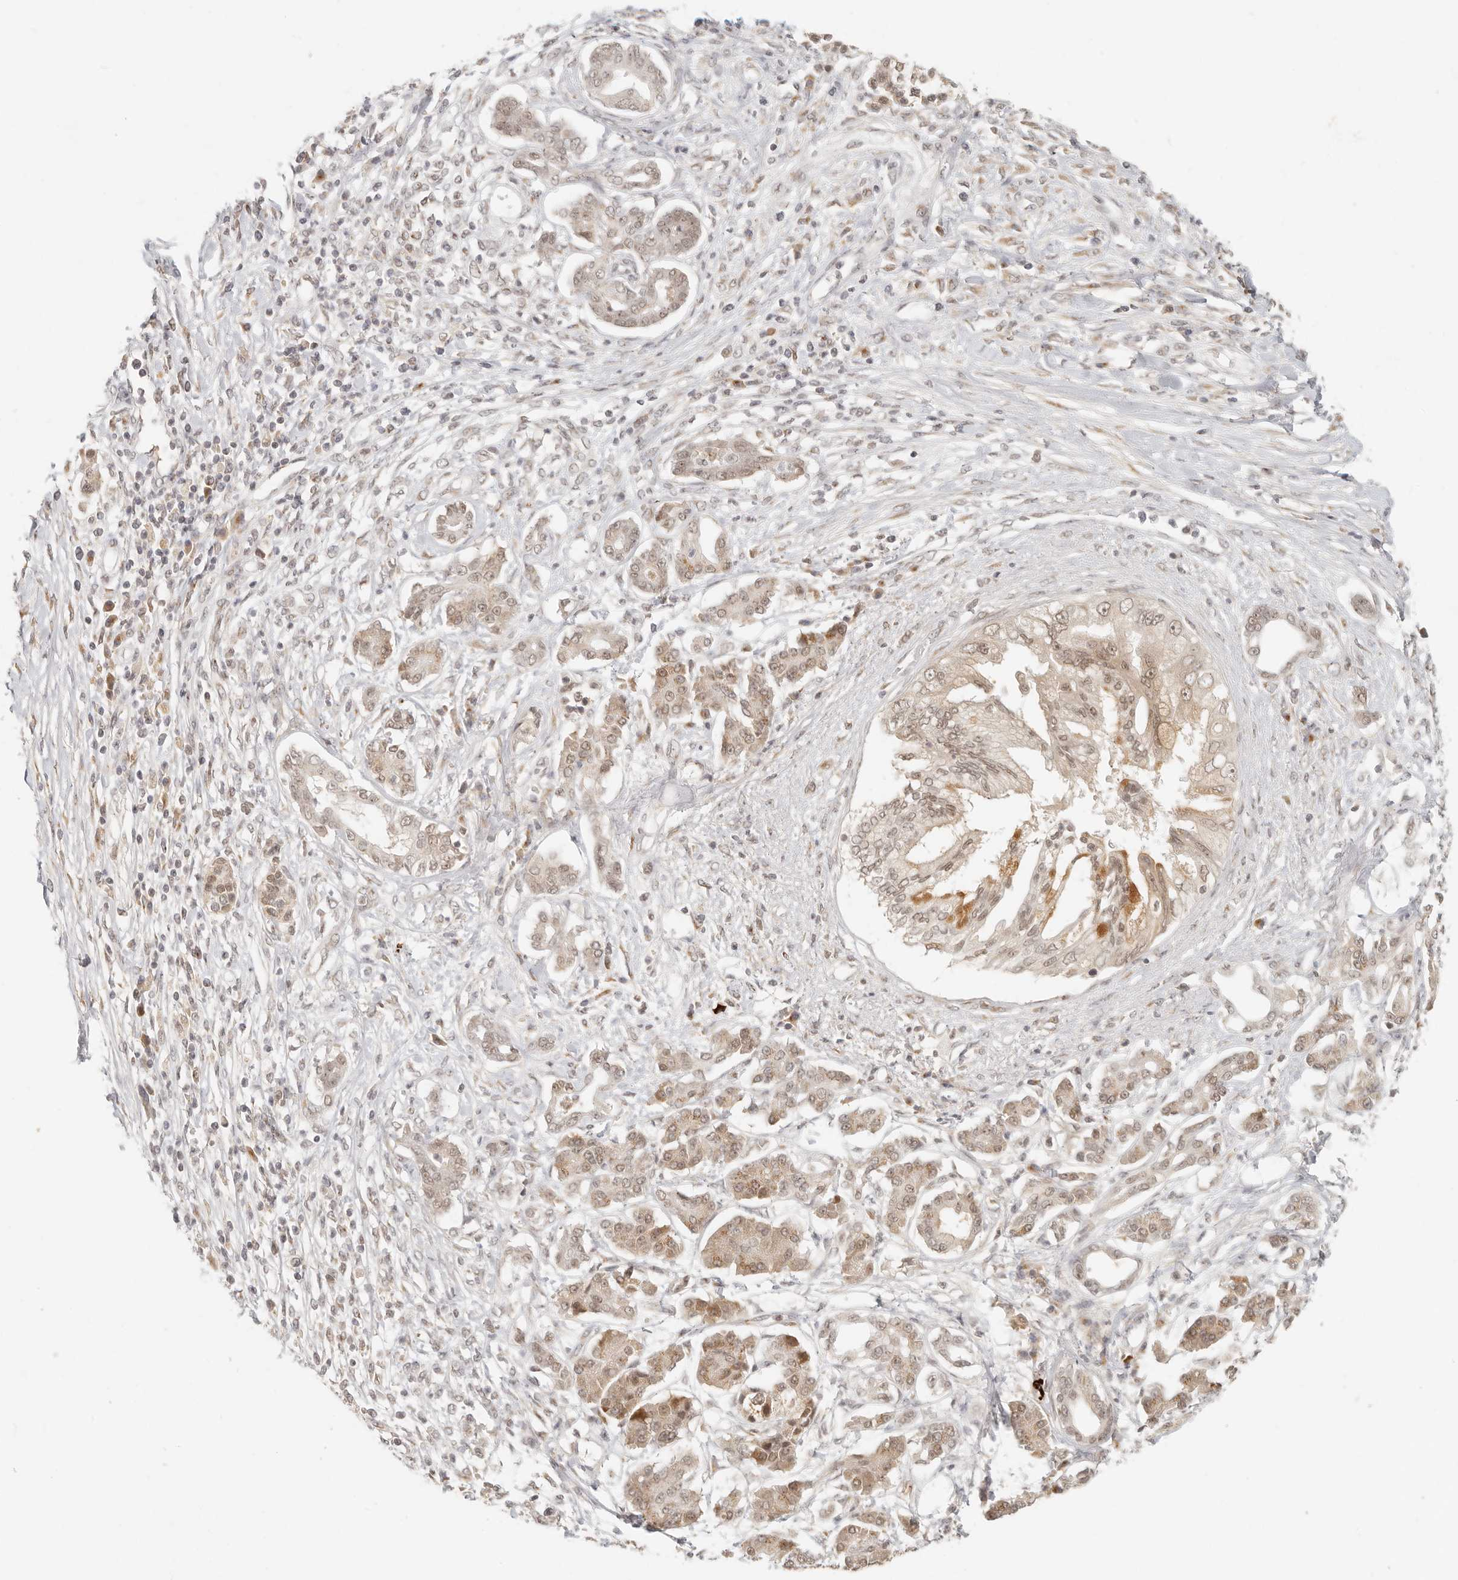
{"staining": {"intensity": "weak", "quantity": ">75%", "location": "cytoplasmic/membranous,nuclear"}, "tissue": "pancreatic cancer", "cell_type": "Tumor cells", "image_type": "cancer", "snomed": [{"axis": "morphology", "description": "Adenocarcinoma, NOS"}, {"axis": "topography", "description": "Pancreas"}], "caption": "IHC (DAB (3,3'-diaminobenzidine)) staining of pancreatic cancer (adenocarcinoma) shows weak cytoplasmic/membranous and nuclear protein expression in about >75% of tumor cells.", "gene": "INTS11", "patient": {"sex": "female", "age": 56}}